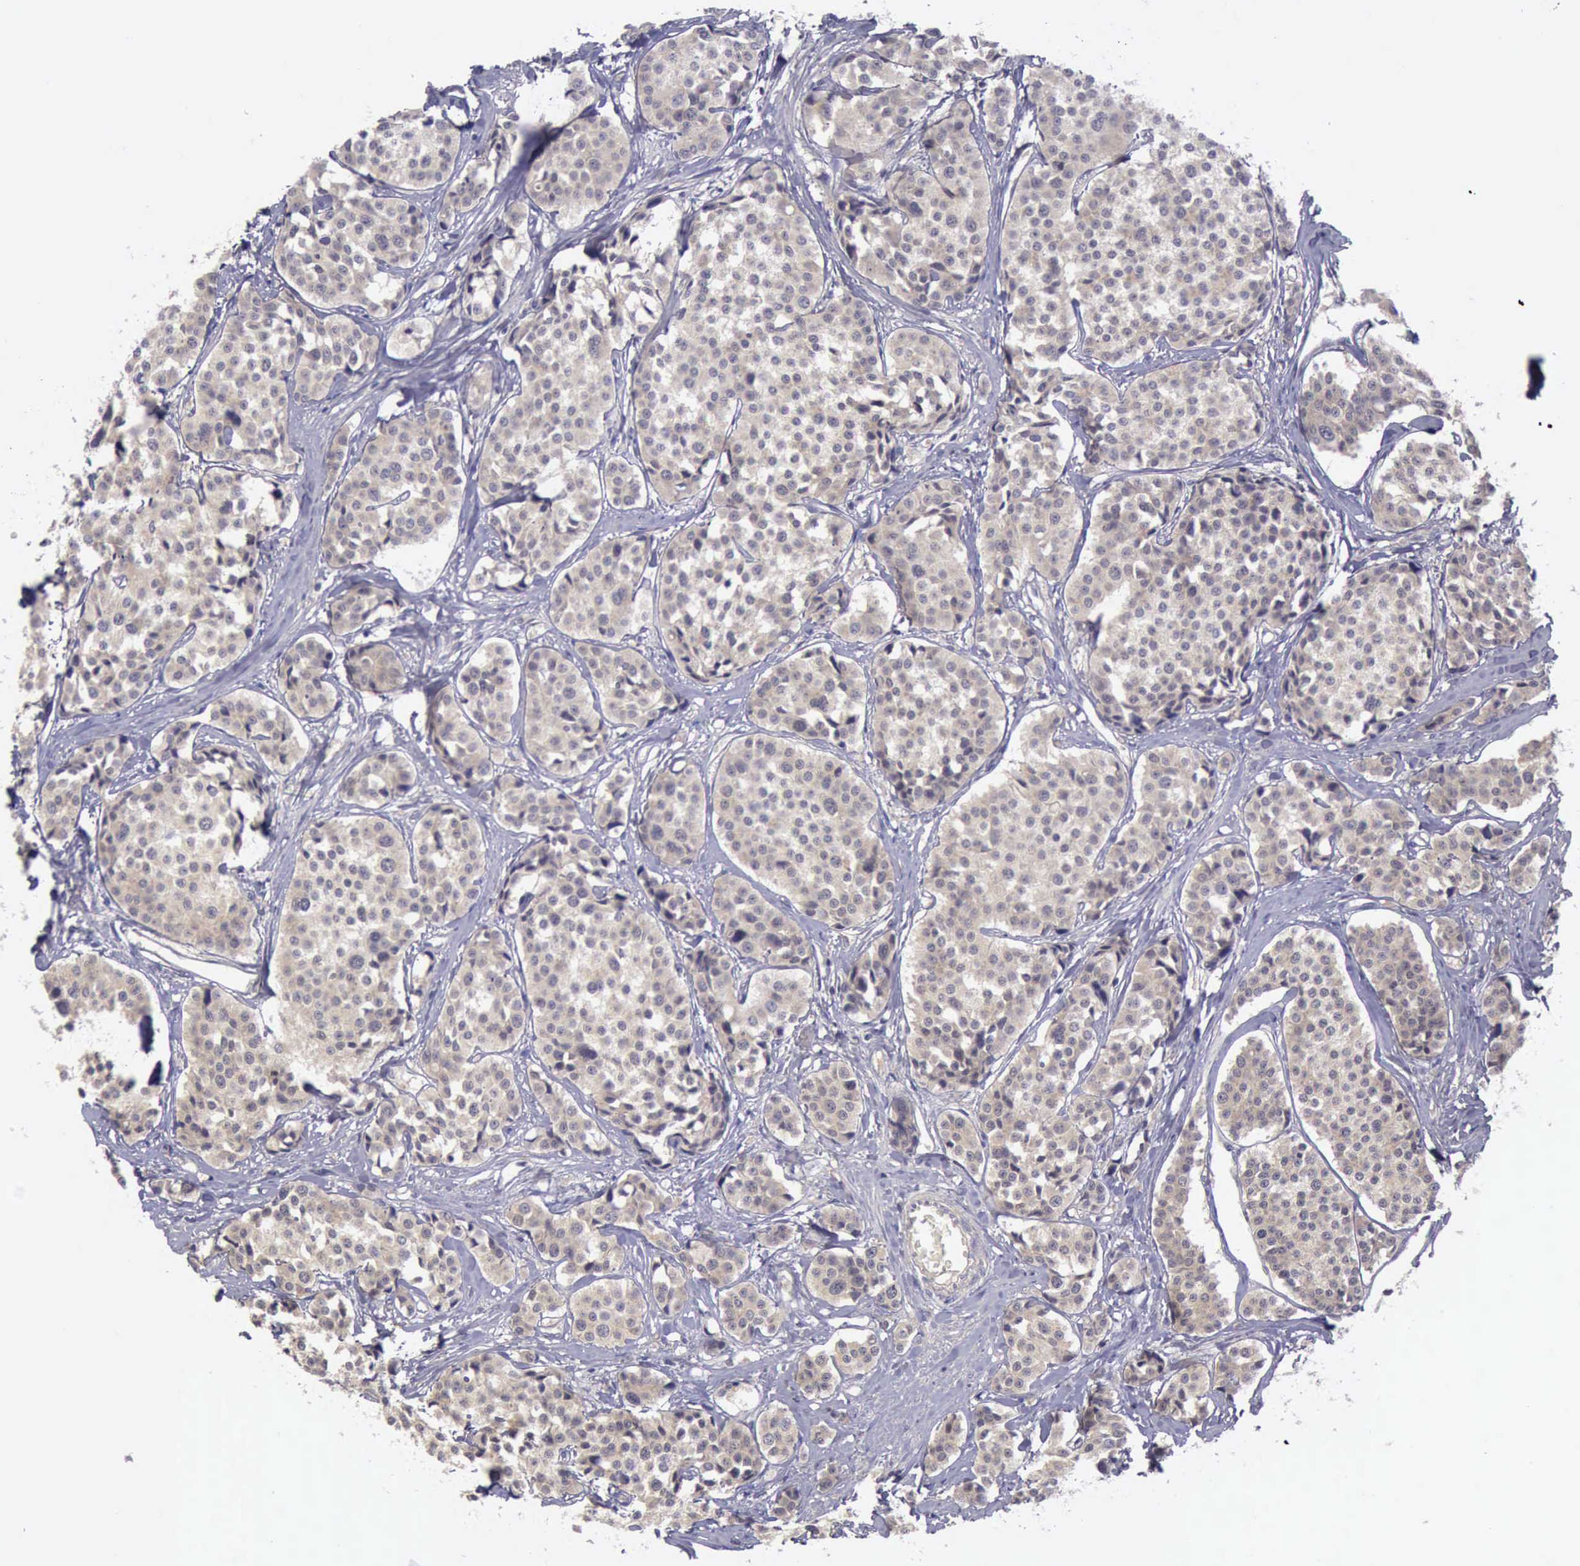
{"staining": {"intensity": "weak", "quantity": ">75%", "location": "cytoplasmic/membranous"}, "tissue": "carcinoid", "cell_type": "Tumor cells", "image_type": "cancer", "snomed": [{"axis": "morphology", "description": "Carcinoid, malignant, NOS"}, {"axis": "topography", "description": "Small intestine"}], "caption": "Brown immunohistochemical staining in human carcinoid (malignant) displays weak cytoplasmic/membranous expression in about >75% of tumor cells.", "gene": "ARNT2", "patient": {"sex": "male", "age": 60}}